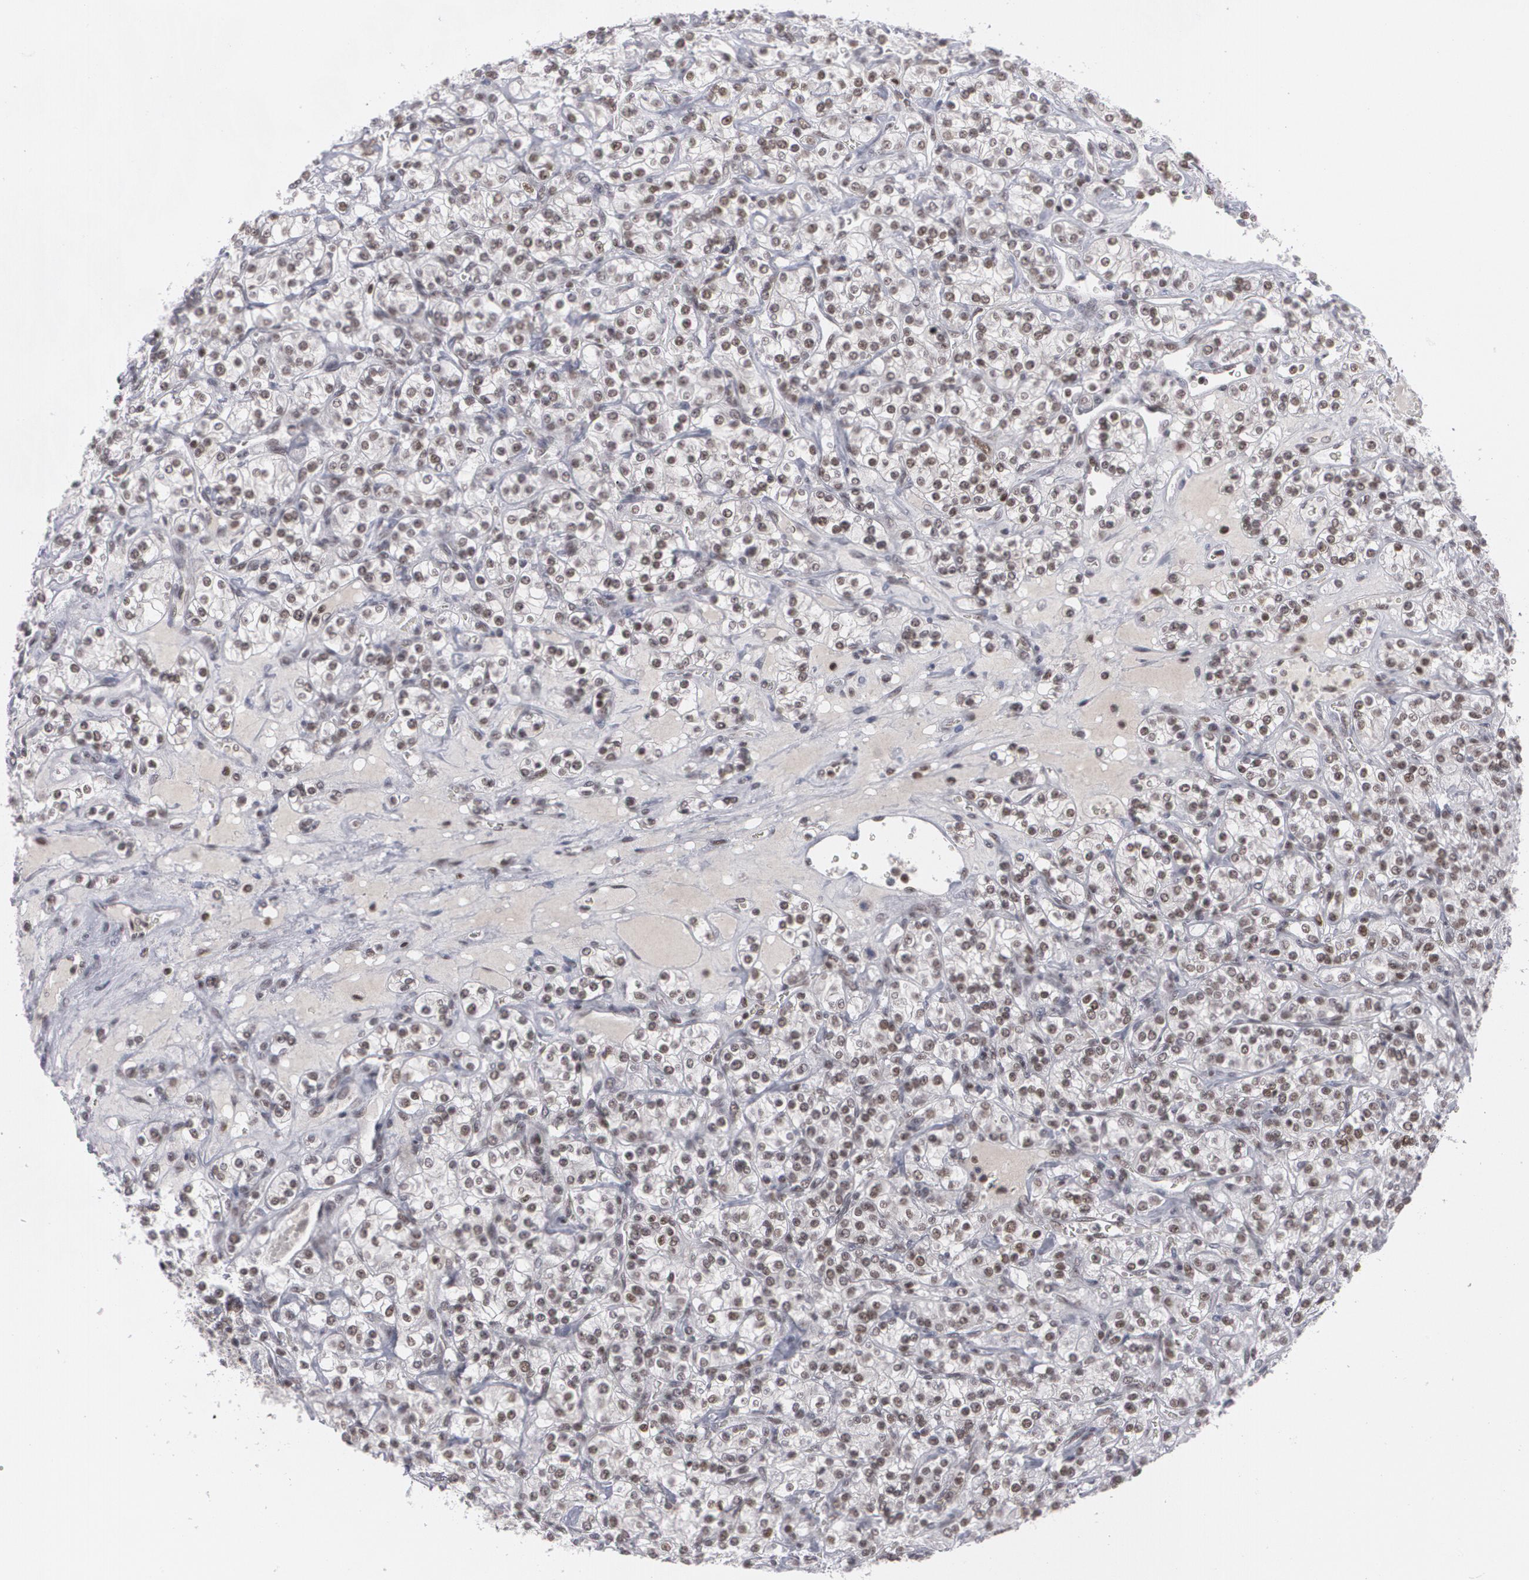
{"staining": {"intensity": "weak", "quantity": "25%-75%", "location": "nuclear"}, "tissue": "renal cancer", "cell_type": "Tumor cells", "image_type": "cancer", "snomed": [{"axis": "morphology", "description": "Adenocarcinoma, NOS"}, {"axis": "topography", "description": "Kidney"}], "caption": "Tumor cells demonstrate low levels of weak nuclear staining in approximately 25%-75% of cells in renal adenocarcinoma. Using DAB (3,3'-diaminobenzidine) (brown) and hematoxylin (blue) stains, captured at high magnification using brightfield microscopy.", "gene": "MCL1", "patient": {"sex": "male", "age": 77}}